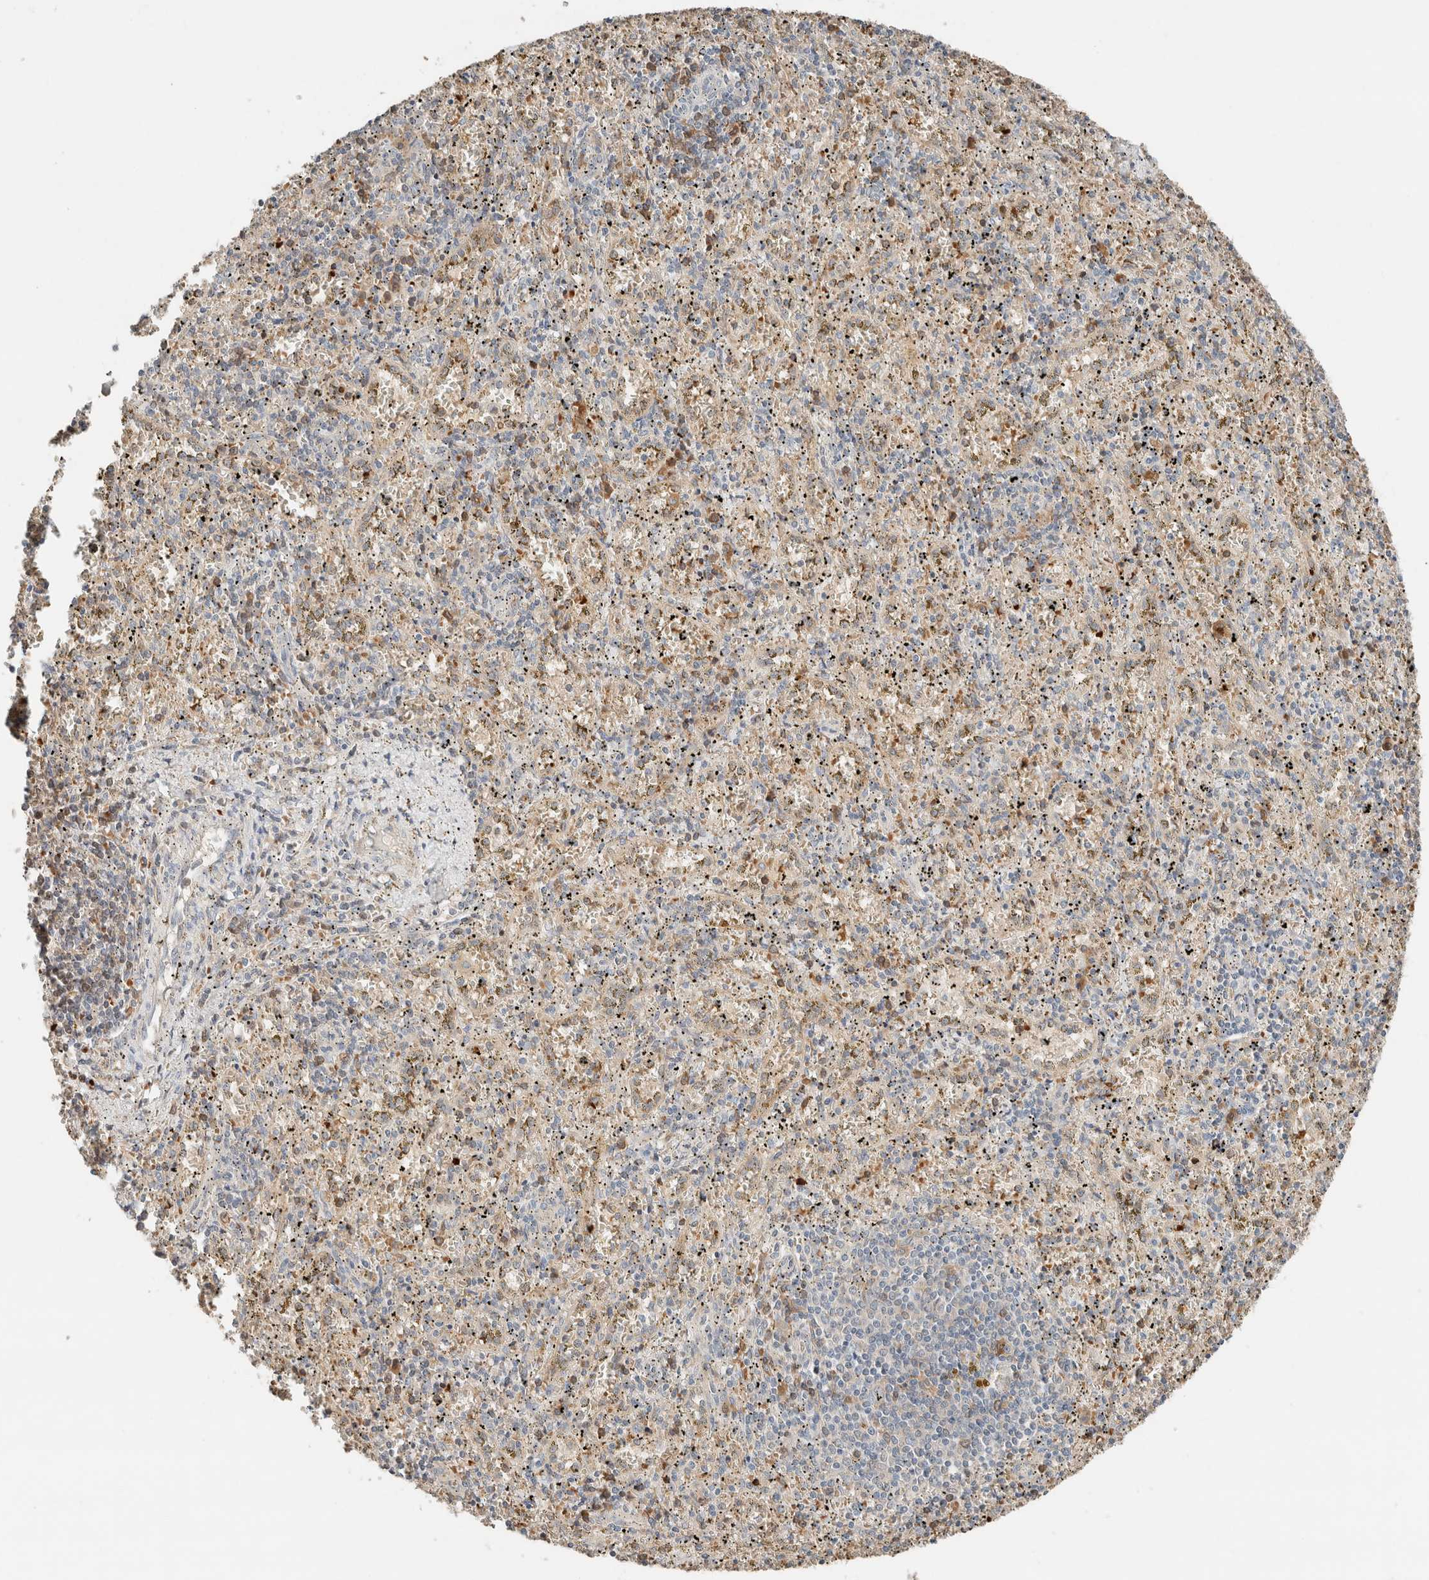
{"staining": {"intensity": "negative", "quantity": "none", "location": "none"}, "tissue": "spleen", "cell_type": "Cells in red pulp", "image_type": "normal", "snomed": [{"axis": "morphology", "description": "Normal tissue, NOS"}, {"axis": "topography", "description": "Spleen"}], "caption": "The photomicrograph displays no significant staining in cells in red pulp of spleen.", "gene": "TUBD1", "patient": {"sex": "male", "age": 11}}